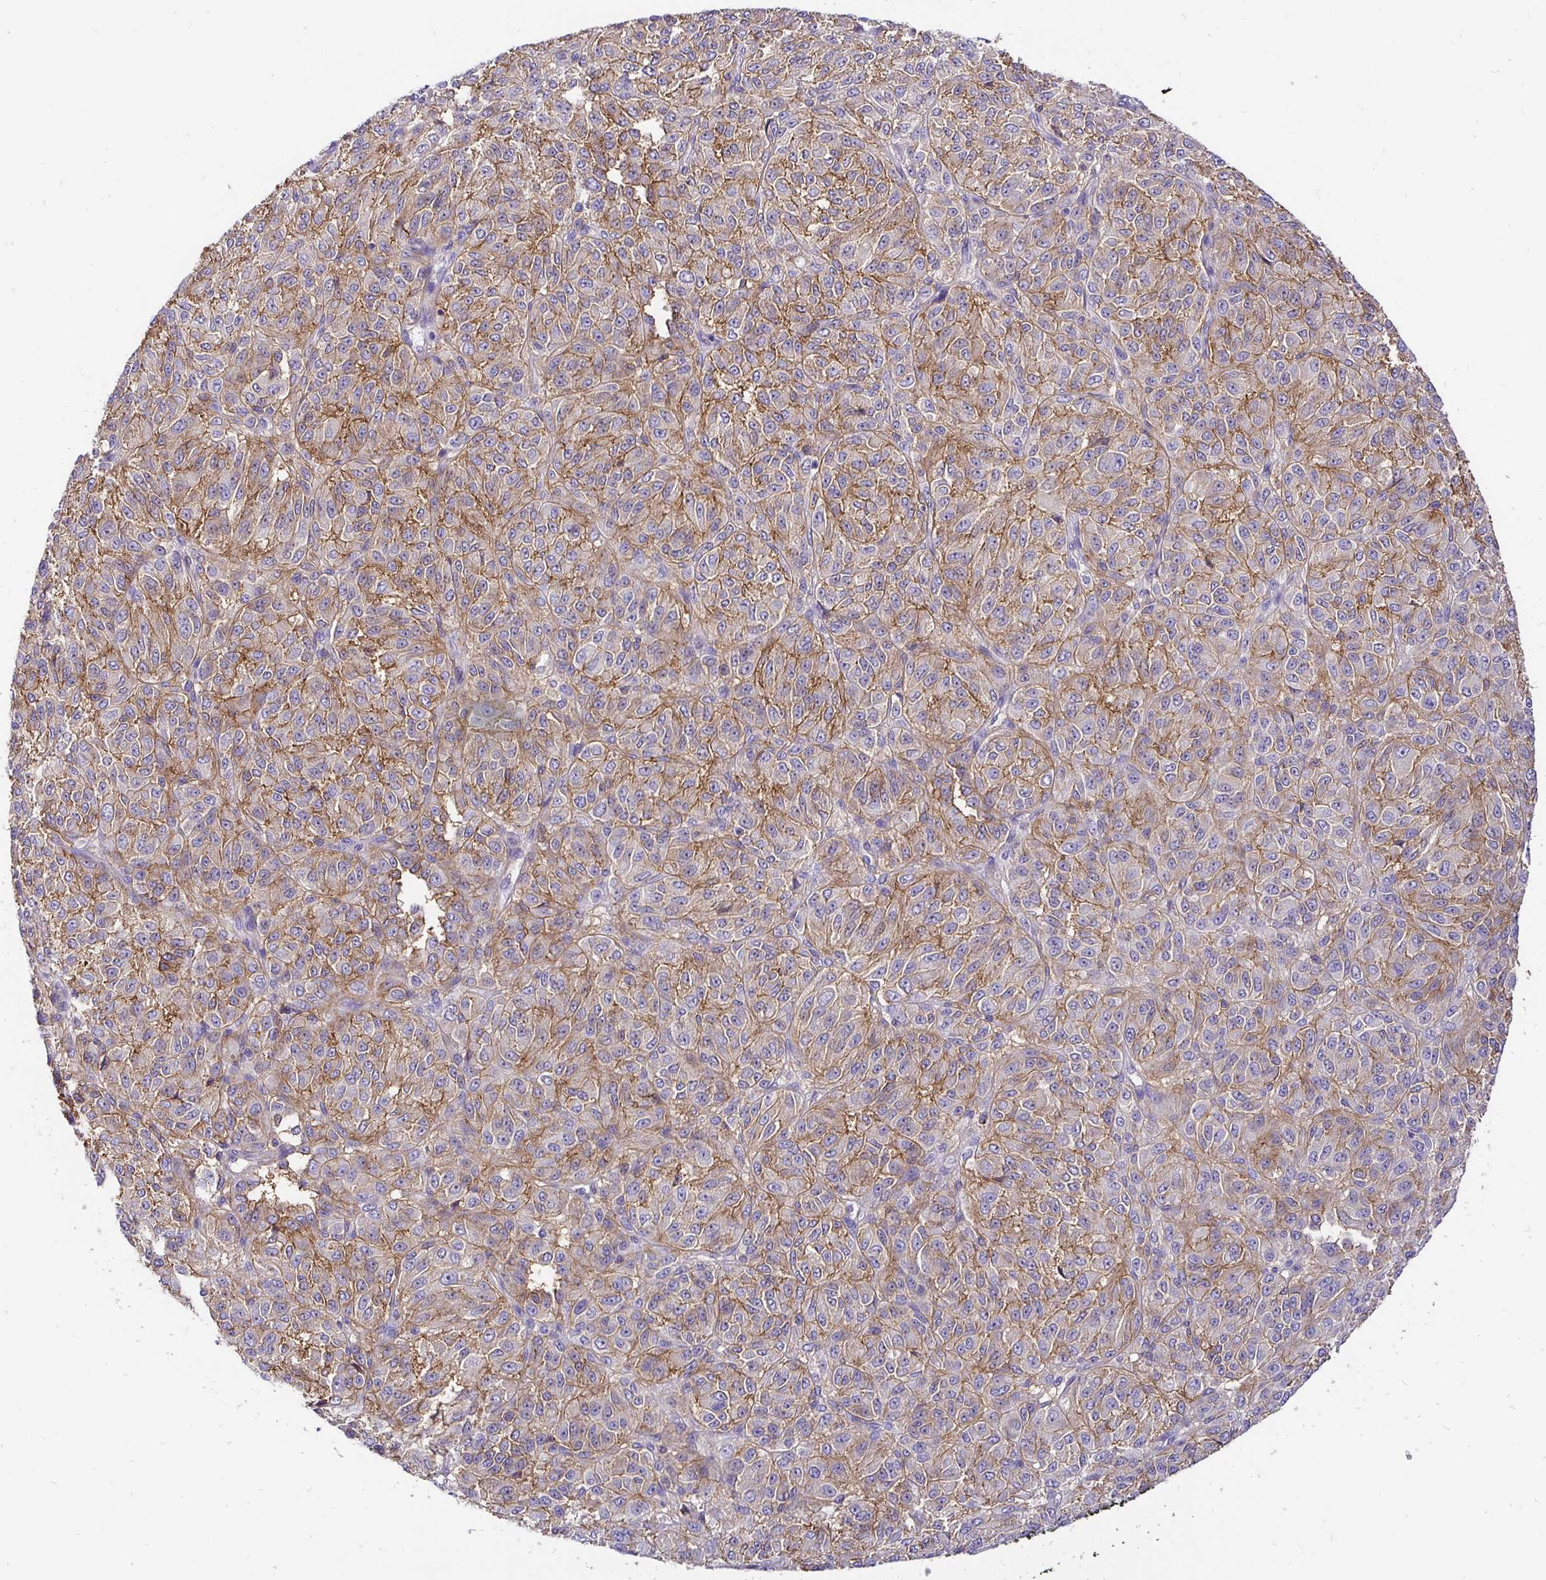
{"staining": {"intensity": "weak", "quantity": "25%-75%", "location": "cytoplasmic/membranous"}, "tissue": "melanoma", "cell_type": "Tumor cells", "image_type": "cancer", "snomed": [{"axis": "morphology", "description": "Malignant melanoma, Metastatic site"}, {"axis": "topography", "description": "Brain"}], "caption": "This is an image of IHC staining of malignant melanoma (metastatic site), which shows weak expression in the cytoplasmic/membranous of tumor cells.", "gene": "SLC9A1", "patient": {"sex": "female", "age": 56}}